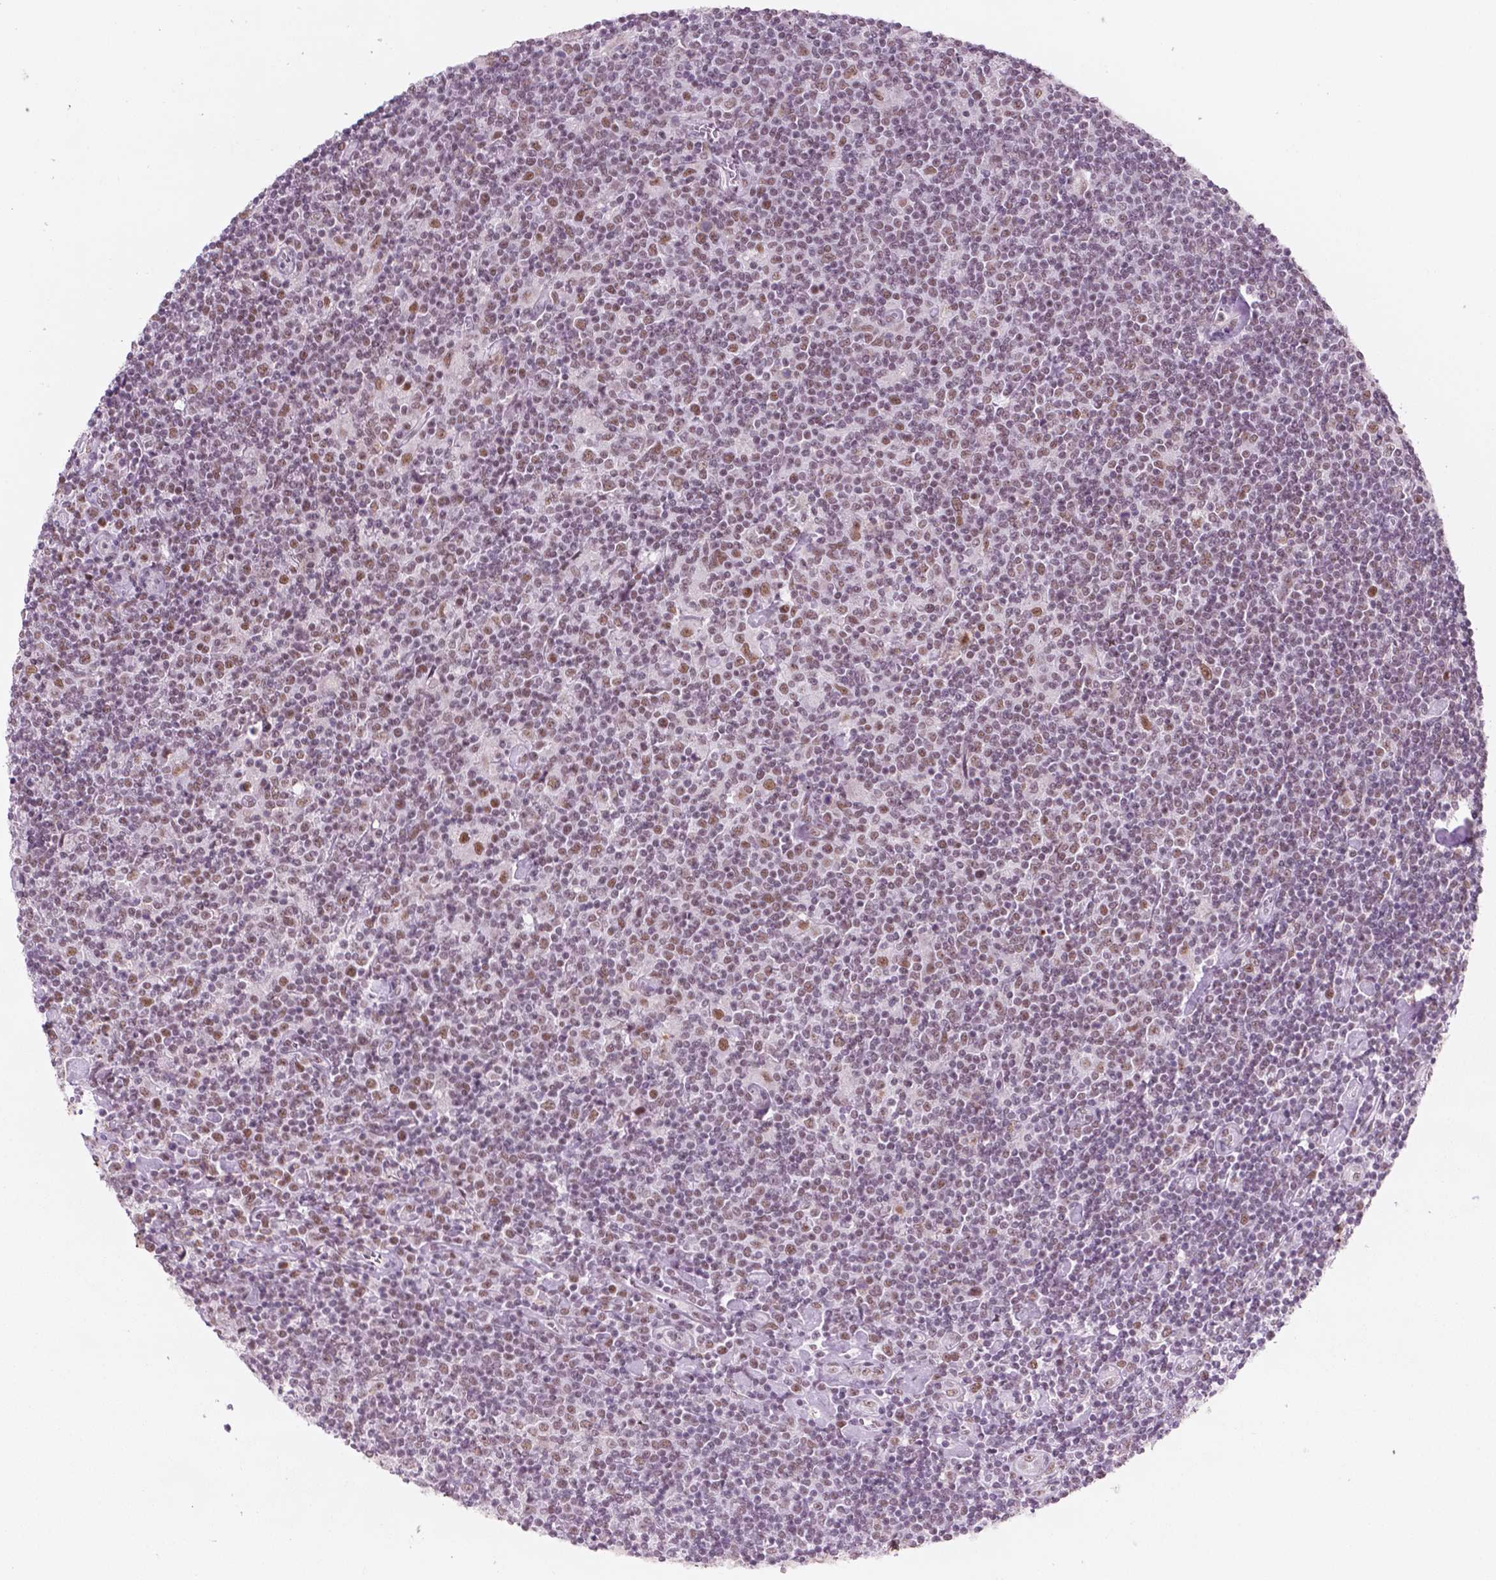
{"staining": {"intensity": "moderate", "quantity": ">75%", "location": "nuclear"}, "tissue": "lymphoma", "cell_type": "Tumor cells", "image_type": "cancer", "snomed": [{"axis": "morphology", "description": "Hodgkin's disease, NOS"}, {"axis": "topography", "description": "Lymph node"}], "caption": "Protein analysis of lymphoma tissue displays moderate nuclear staining in about >75% of tumor cells.", "gene": "CTR9", "patient": {"sex": "male", "age": 40}}